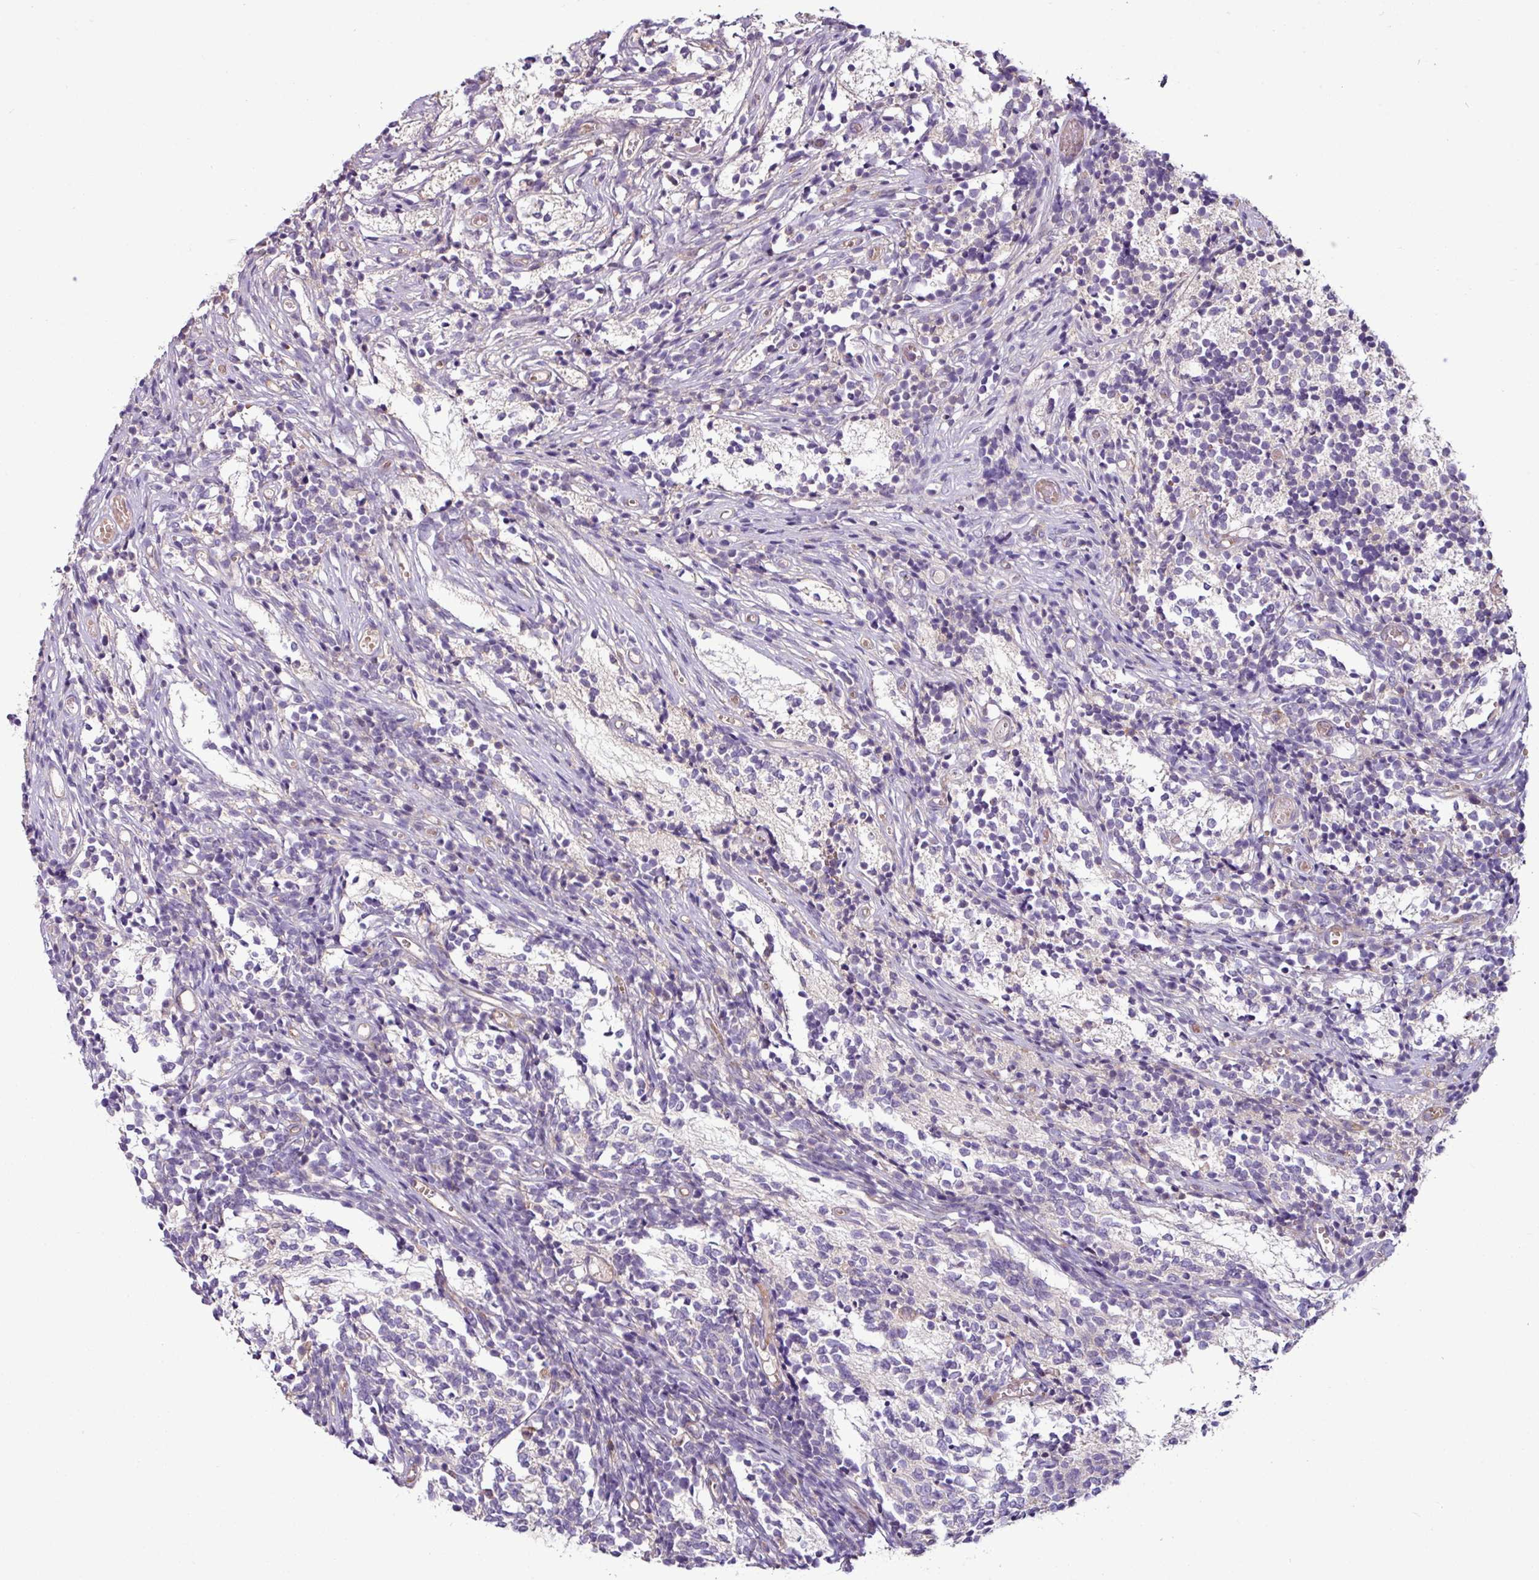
{"staining": {"intensity": "negative", "quantity": "none", "location": "none"}, "tissue": "glioma", "cell_type": "Tumor cells", "image_type": "cancer", "snomed": [{"axis": "morphology", "description": "Glioma, malignant, Low grade"}, {"axis": "topography", "description": "Brain"}], "caption": "This is a micrograph of IHC staining of malignant glioma (low-grade), which shows no staining in tumor cells. (DAB (3,3'-diaminobenzidine) immunohistochemistry with hematoxylin counter stain).", "gene": "ZNF106", "patient": {"sex": "female", "age": 1}}